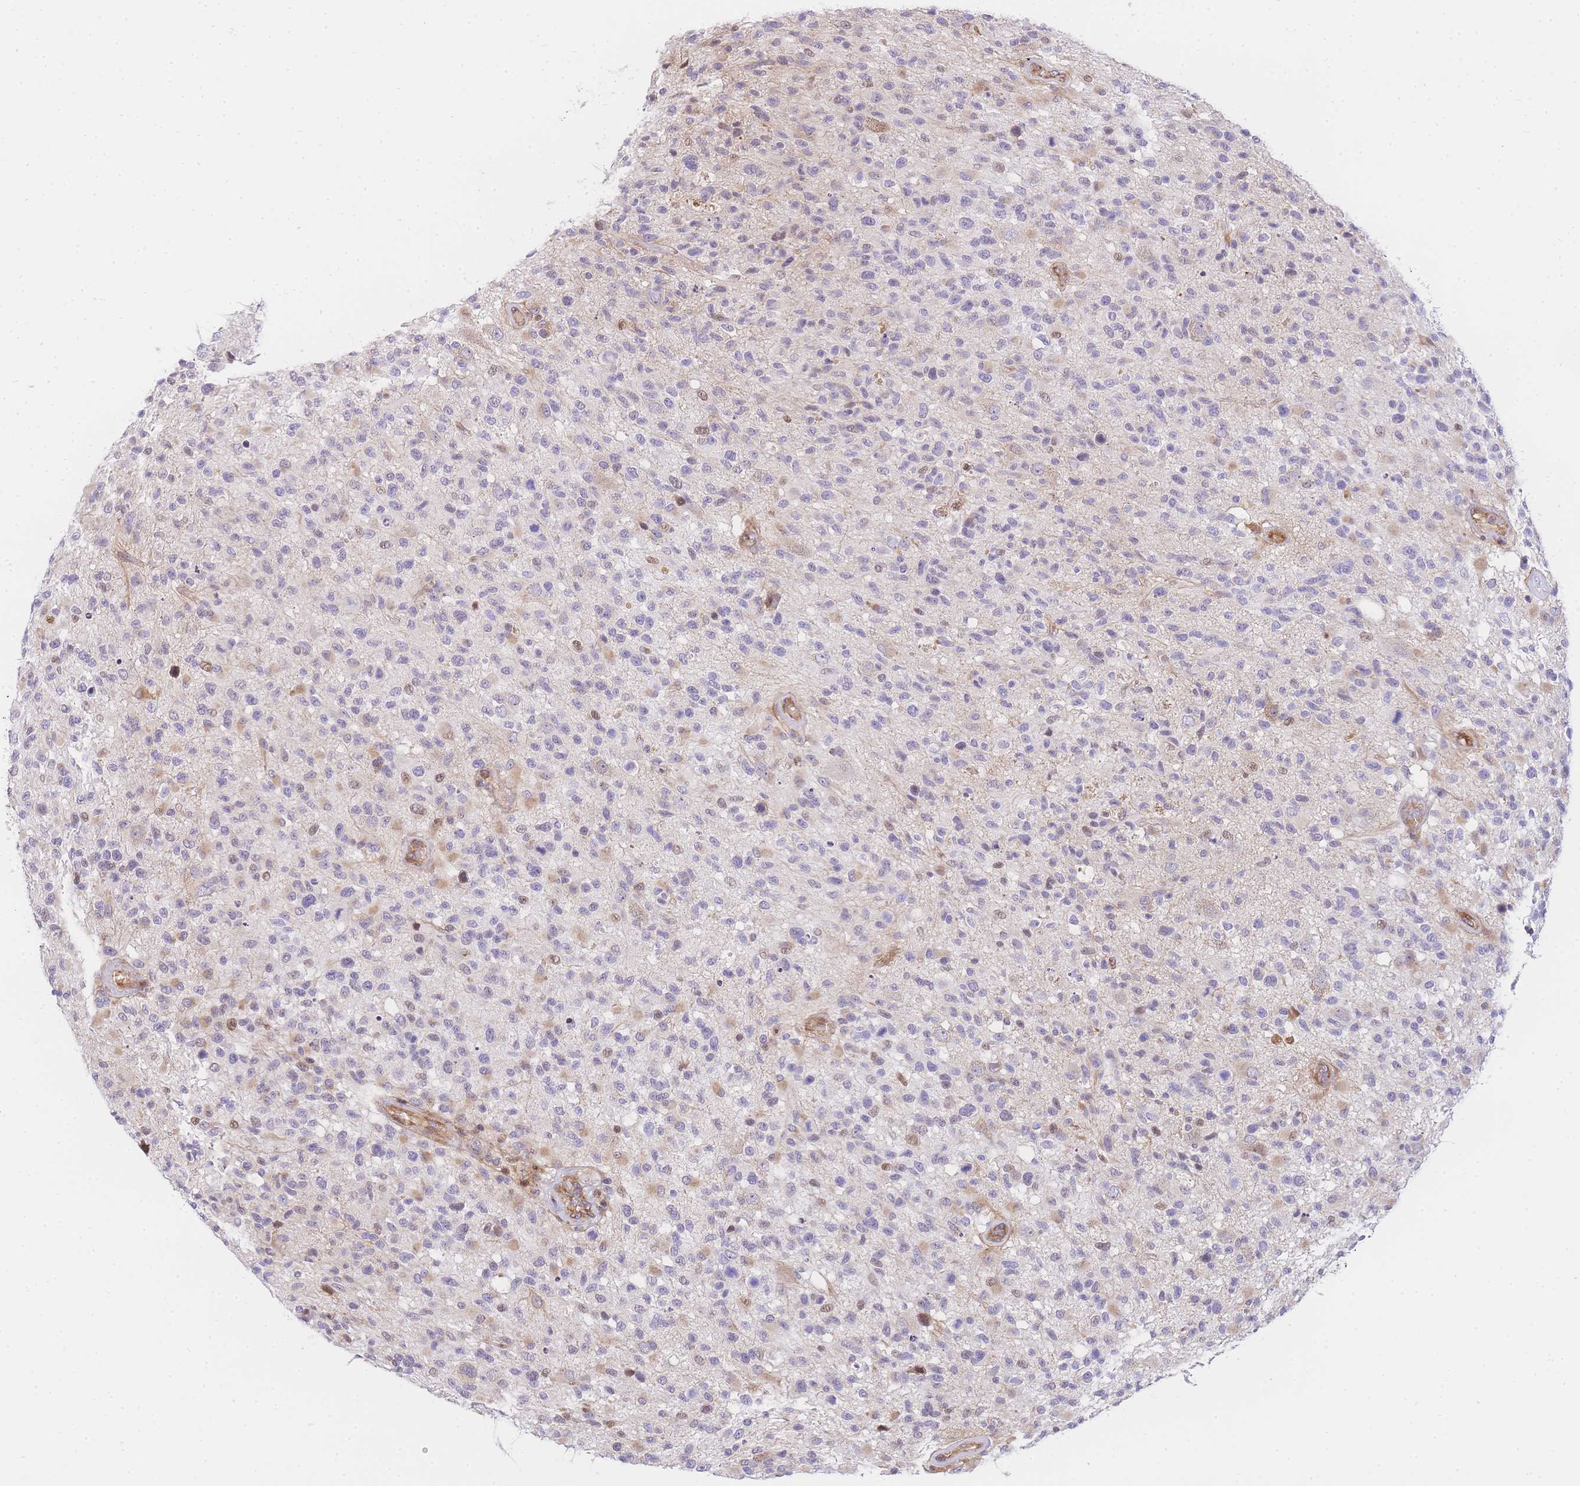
{"staining": {"intensity": "negative", "quantity": "none", "location": "none"}, "tissue": "glioma", "cell_type": "Tumor cells", "image_type": "cancer", "snomed": [{"axis": "morphology", "description": "Glioma, malignant, High grade"}, {"axis": "morphology", "description": "Glioblastoma, NOS"}, {"axis": "topography", "description": "Brain"}], "caption": "The micrograph shows no staining of tumor cells in glioblastoma.", "gene": "S100PBP", "patient": {"sex": "male", "age": 60}}